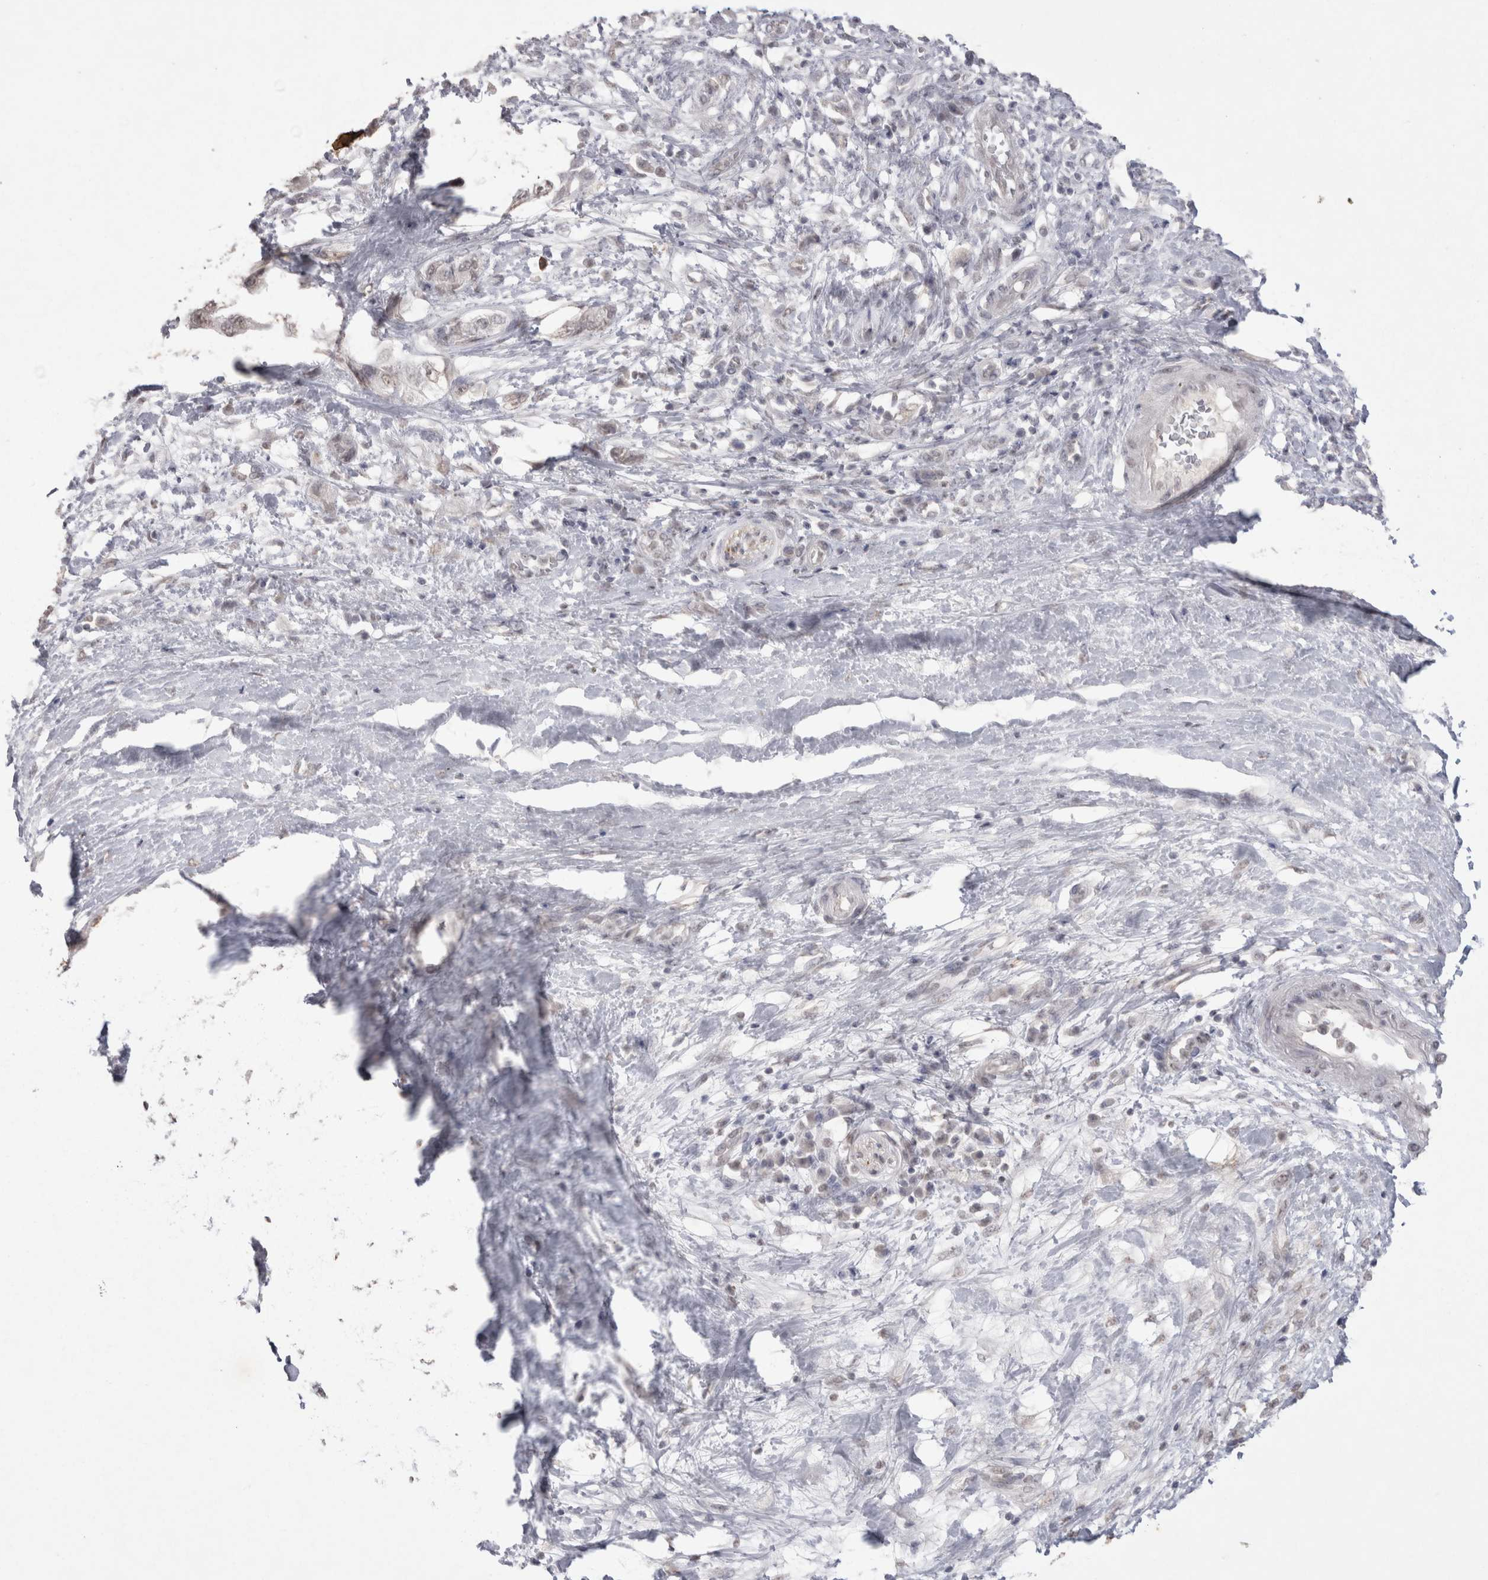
{"staining": {"intensity": "weak", "quantity": ">75%", "location": "nuclear"}, "tissue": "pancreatic cancer", "cell_type": "Tumor cells", "image_type": "cancer", "snomed": [{"axis": "morphology", "description": "Adenocarcinoma, NOS"}, {"axis": "topography", "description": "Pancreas"}], "caption": "A micrograph showing weak nuclear positivity in about >75% of tumor cells in pancreatic cancer (adenocarcinoma), as visualized by brown immunohistochemical staining.", "gene": "DDX4", "patient": {"sex": "female", "age": 73}}